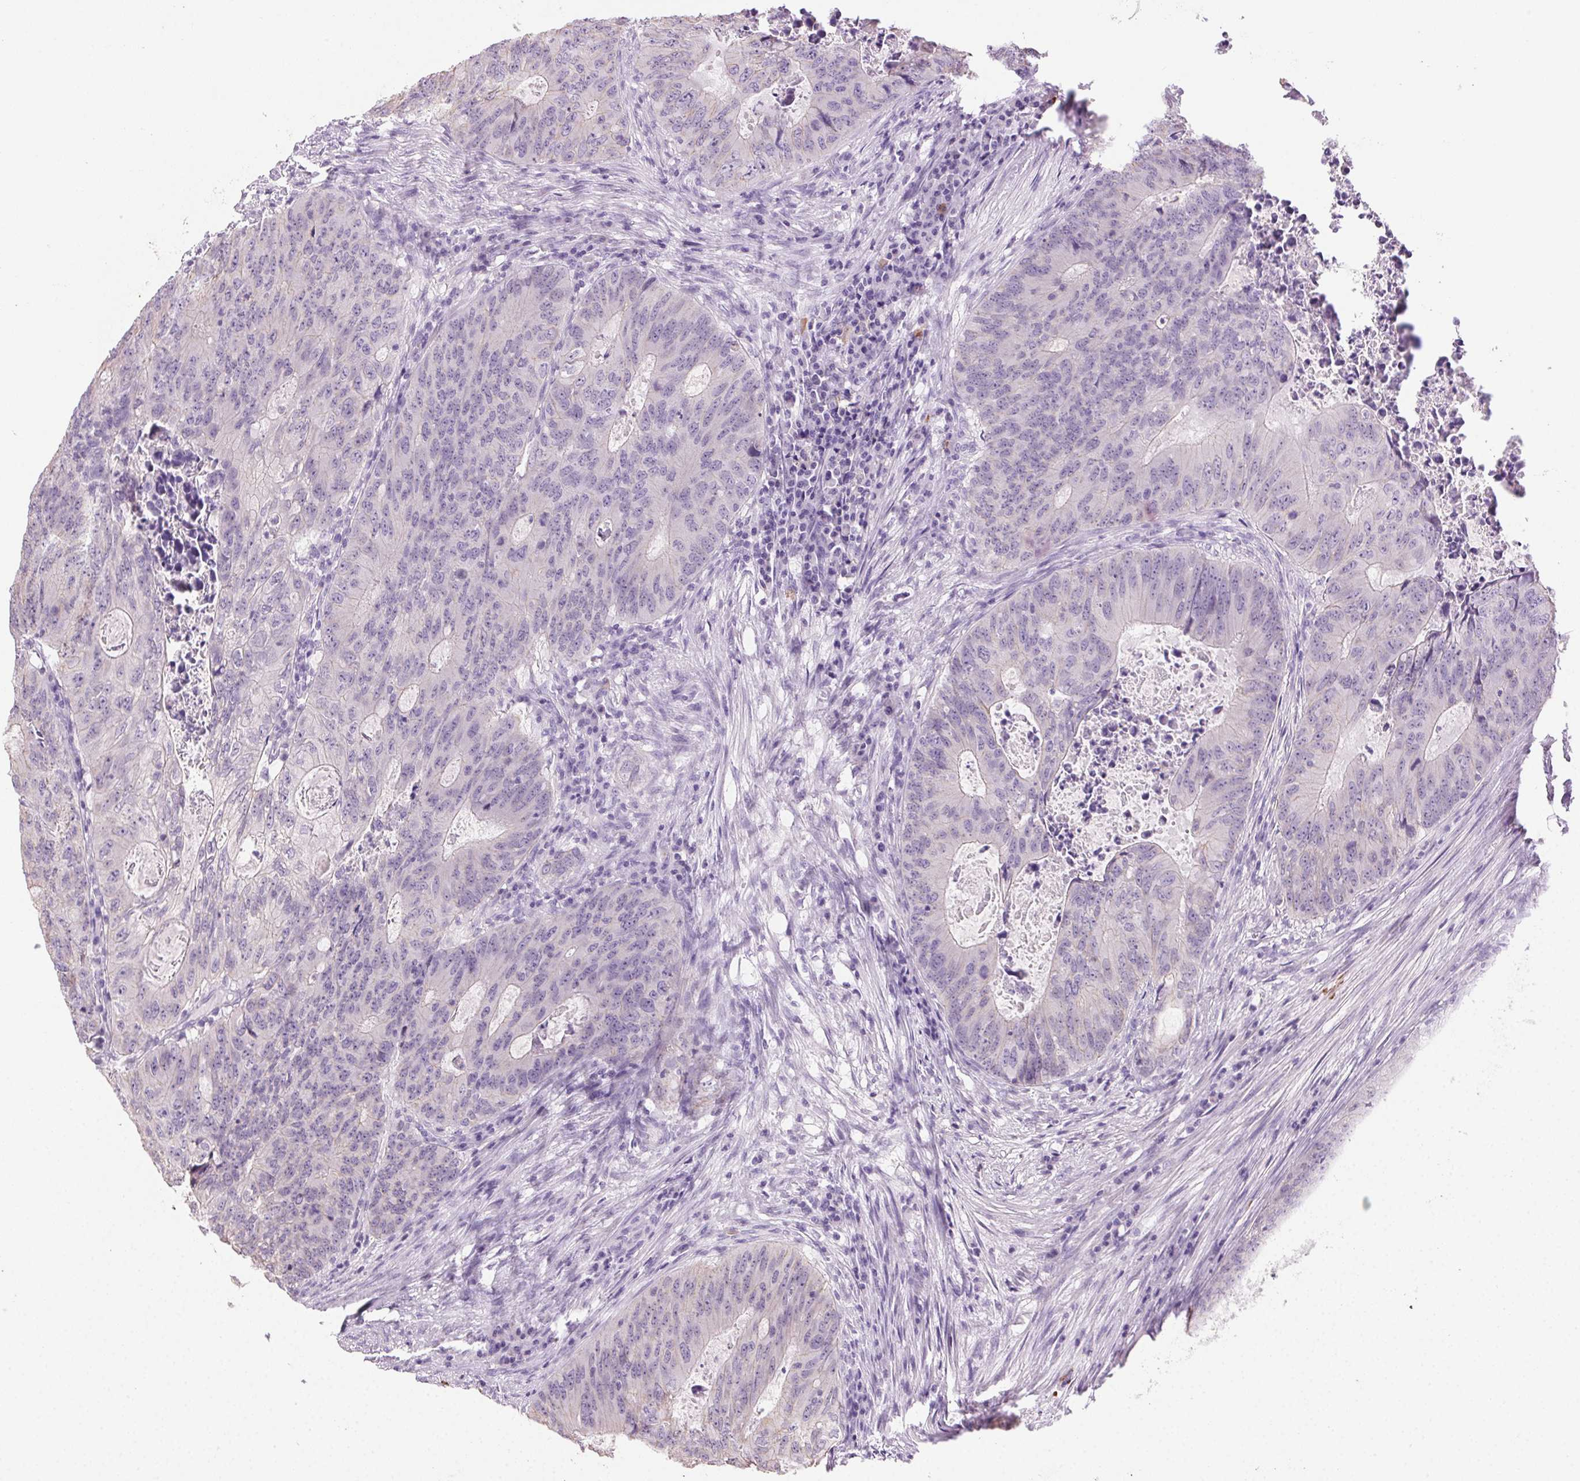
{"staining": {"intensity": "negative", "quantity": "none", "location": "none"}, "tissue": "colorectal cancer", "cell_type": "Tumor cells", "image_type": "cancer", "snomed": [{"axis": "morphology", "description": "Adenocarcinoma, NOS"}, {"axis": "topography", "description": "Colon"}], "caption": "High power microscopy micrograph of an immunohistochemistry photomicrograph of colorectal cancer (adenocarcinoma), revealing no significant positivity in tumor cells. (DAB immunohistochemistry (IHC) visualized using brightfield microscopy, high magnification).", "gene": "CLDN10", "patient": {"sex": "male", "age": 67}}